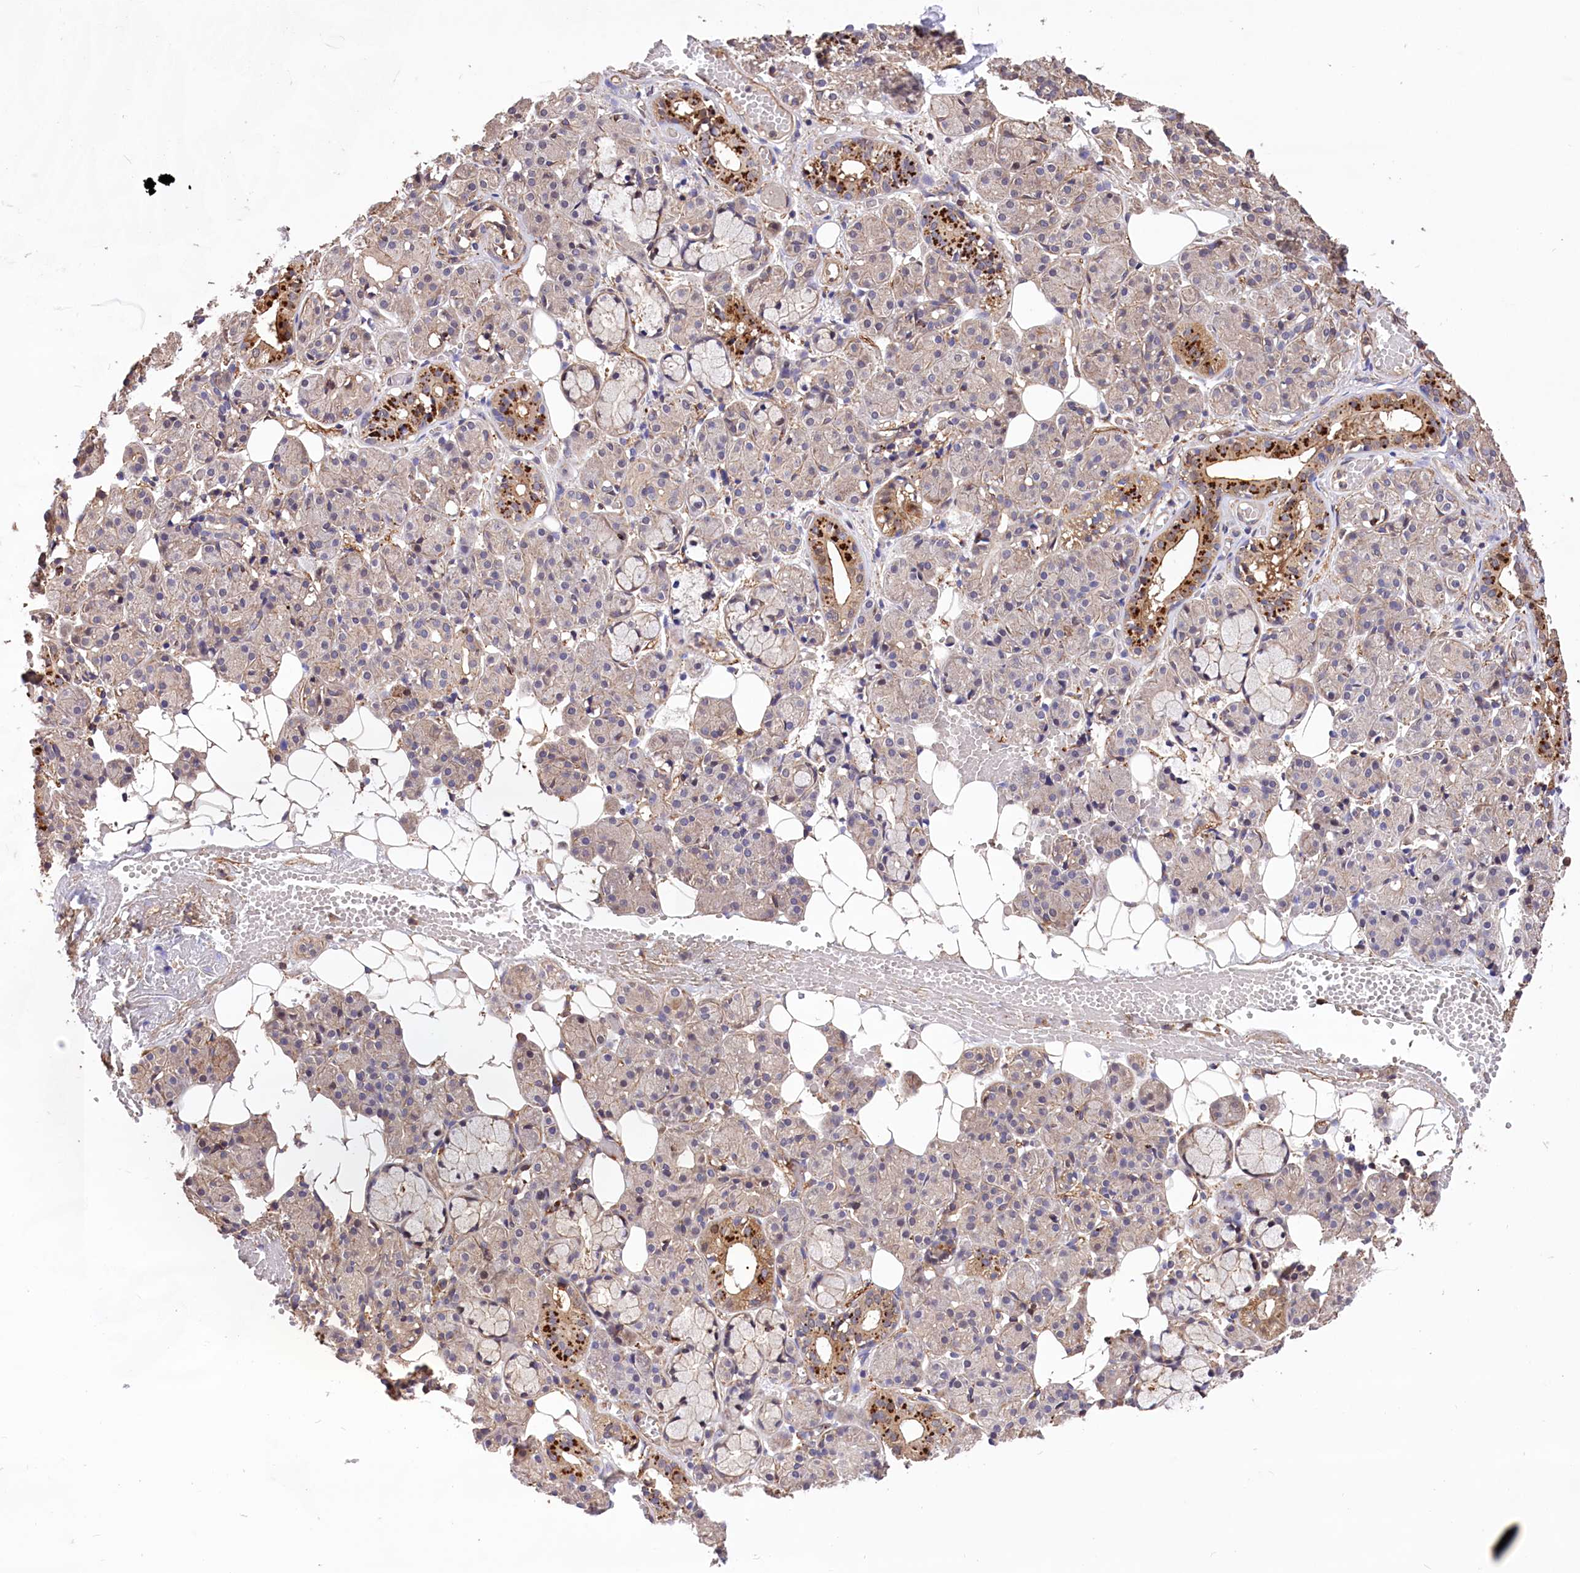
{"staining": {"intensity": "moderate", "quantity": "<25%", "location": "cytoplasmic/membranous"}, "tissue": "salivary gland", "cell_type": "Glandular cells", "image_type": "normal", "snomed": [{"axis": "morphology", "description": "Normal tissue, NOS"}, {"axis": "topography", "description": "Salivary gland"}], "caption": "A brown stain highlights moderate cytoplasmic/membranous positivity of a protein in glandular cells of benign human salivary gland.", "gene": "DPP3", "patient": {"sex": "male", "age": 63}}